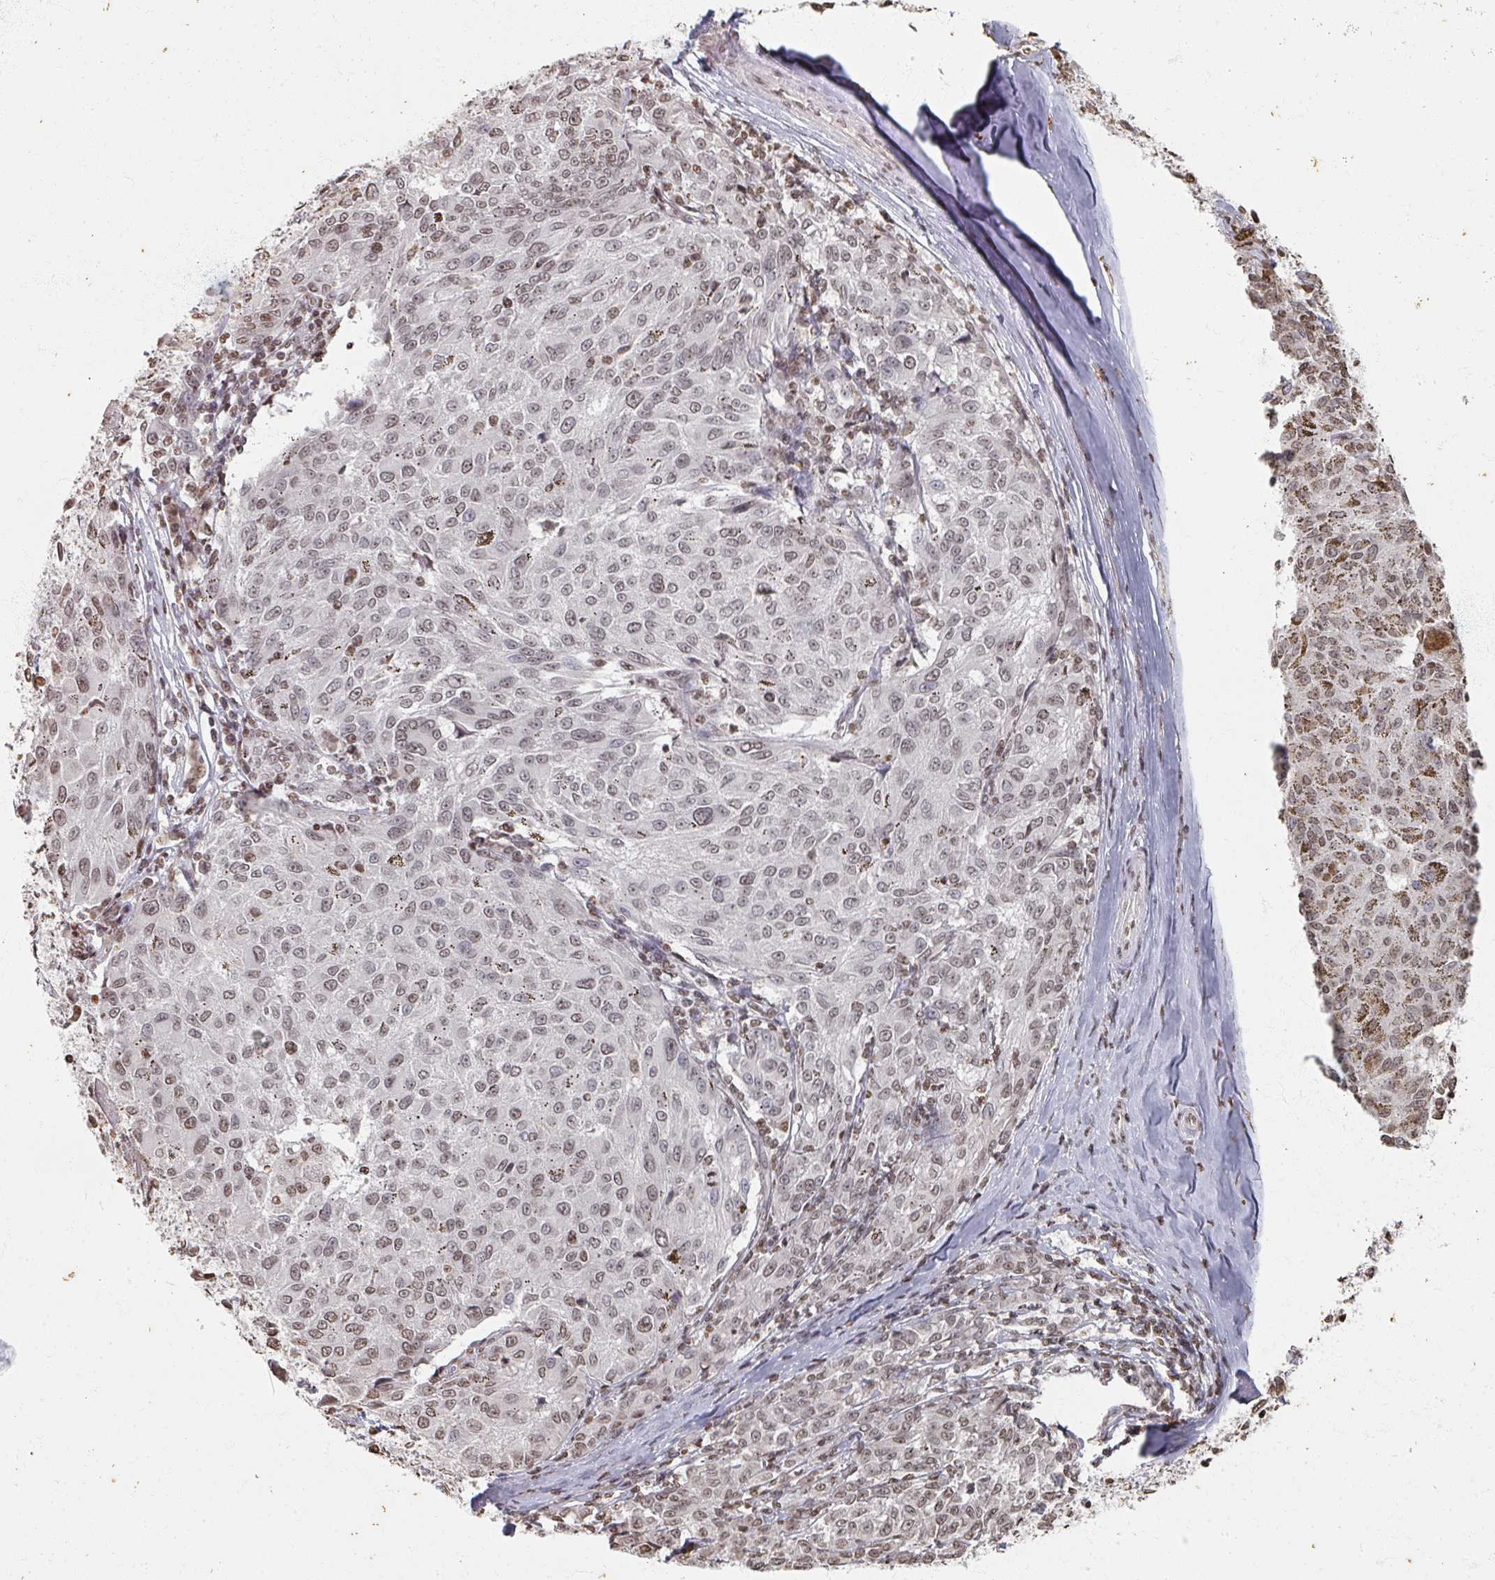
{"staining": {"intensity": "weak", "quantity": "25%-75%", "location": "nuclear"}, "tissue": "melanoma", "cell_type": "Tumor cells", "image_type": "cancer", "snomed": [{"axis": "morphology", "description": "Malignant melanoma, NOS"}, {"axis": "topography", "description": "Skin"}], "caption": "Protein staining of malignant melanoma tissue exhibits weak nuclear expression in about 25%-75% of tumor cells. The staining was performed using DAB (3,3'-diaminobenzidine) to visualize the protein expression in brown, while the nuclei were stained in blue with hematoxylin (Magnification: 20x).", "gene": "DCUN1D5", "patient": {"sex": "female", "age": 72}}